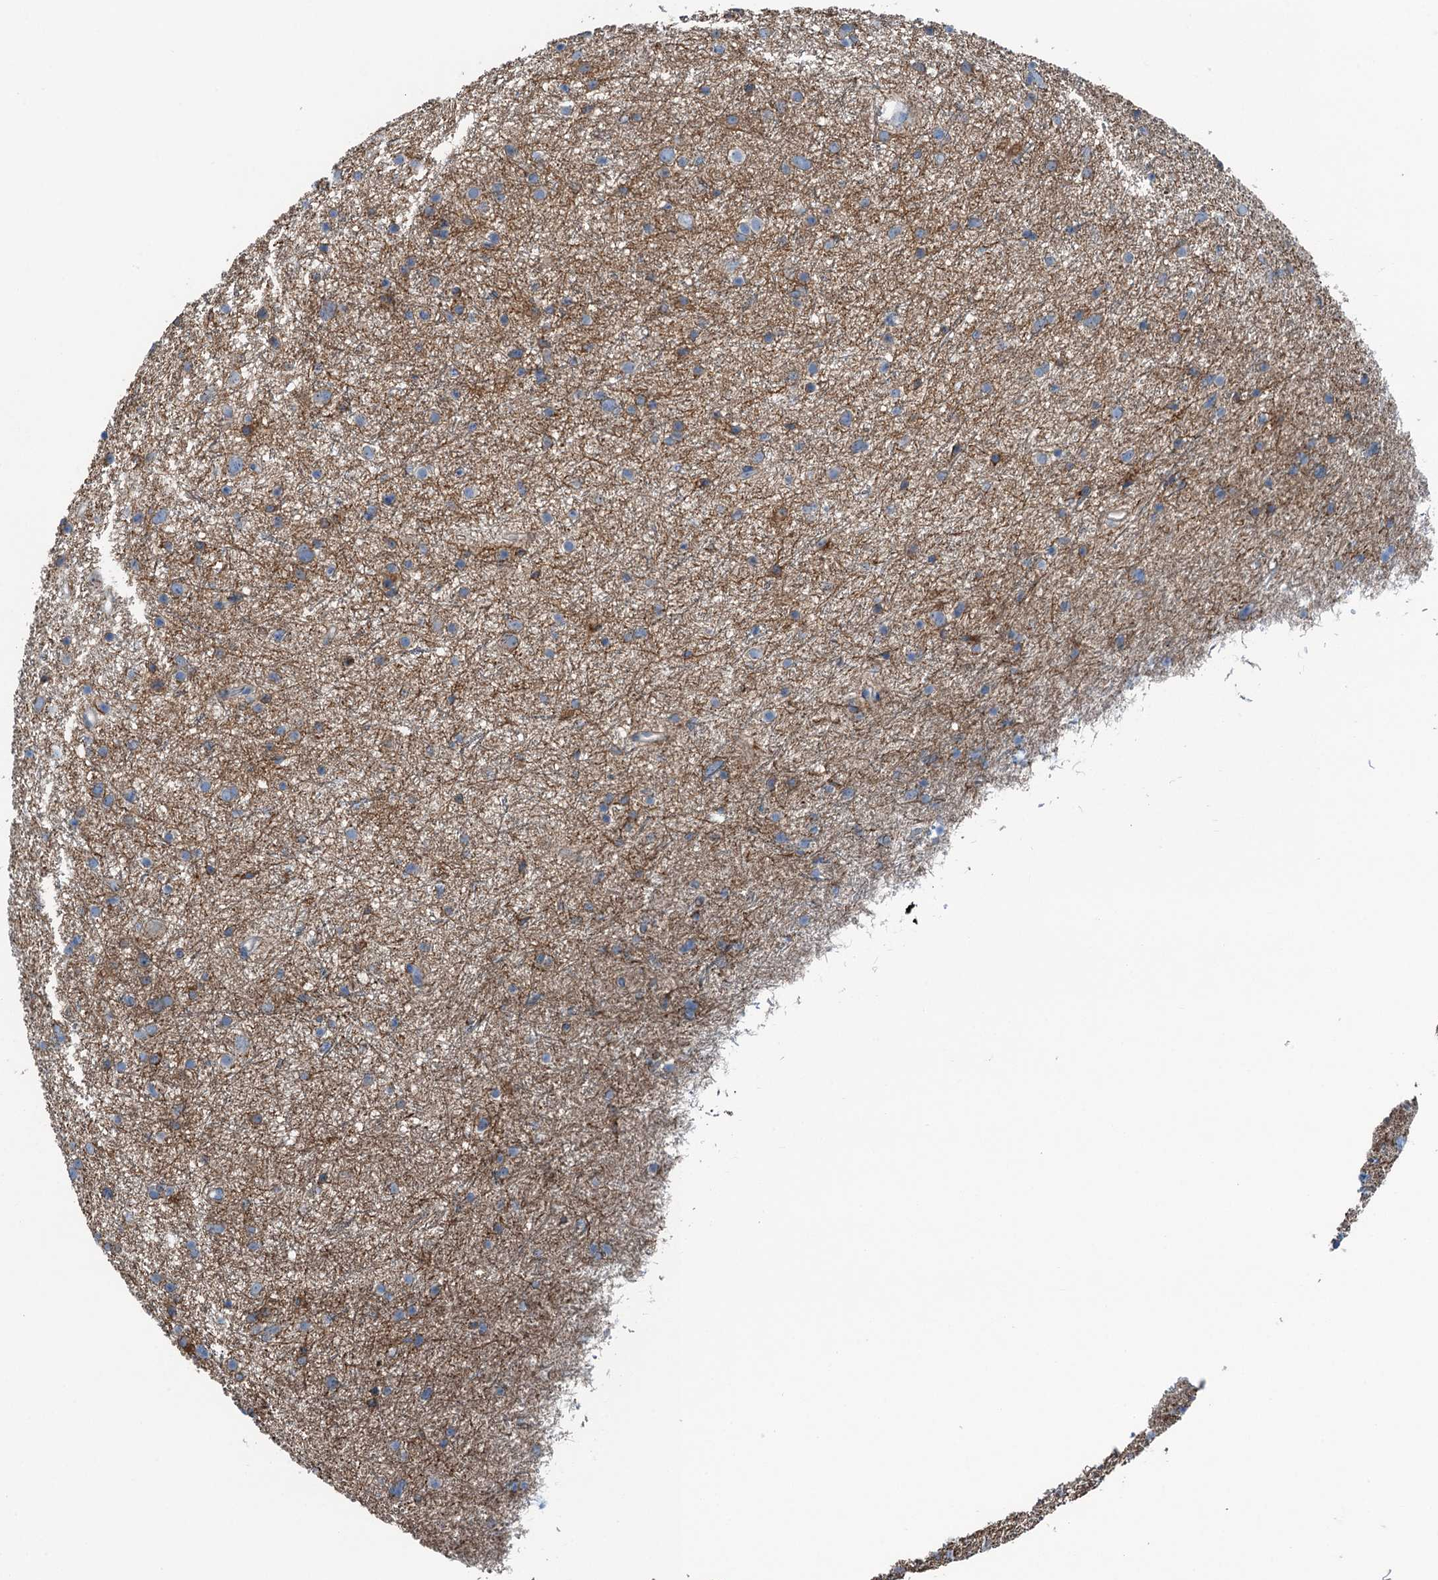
{"staining": {"intensity": "weak", "quantity": "25%-75%", "location": "cytoplasmic/membranous"}, "tissue": "glioma", "cell_type": "Tumor cells", "image_type": "cancer", "snomed": [{"axis": "morphology", "description": "Glioma, malignant, Low grade"}, {"axis": "topography", "description": "Cerebral cortex"}], "caption": "Human malignant glioma (low-grade) stained for a protein (brown) demonstrates weak cytoplasmic/membranous positive staining in about 25%-75% of tumor cells.", "gene": "TMOD2", "patient": {"sex": "female", "age": 39}}